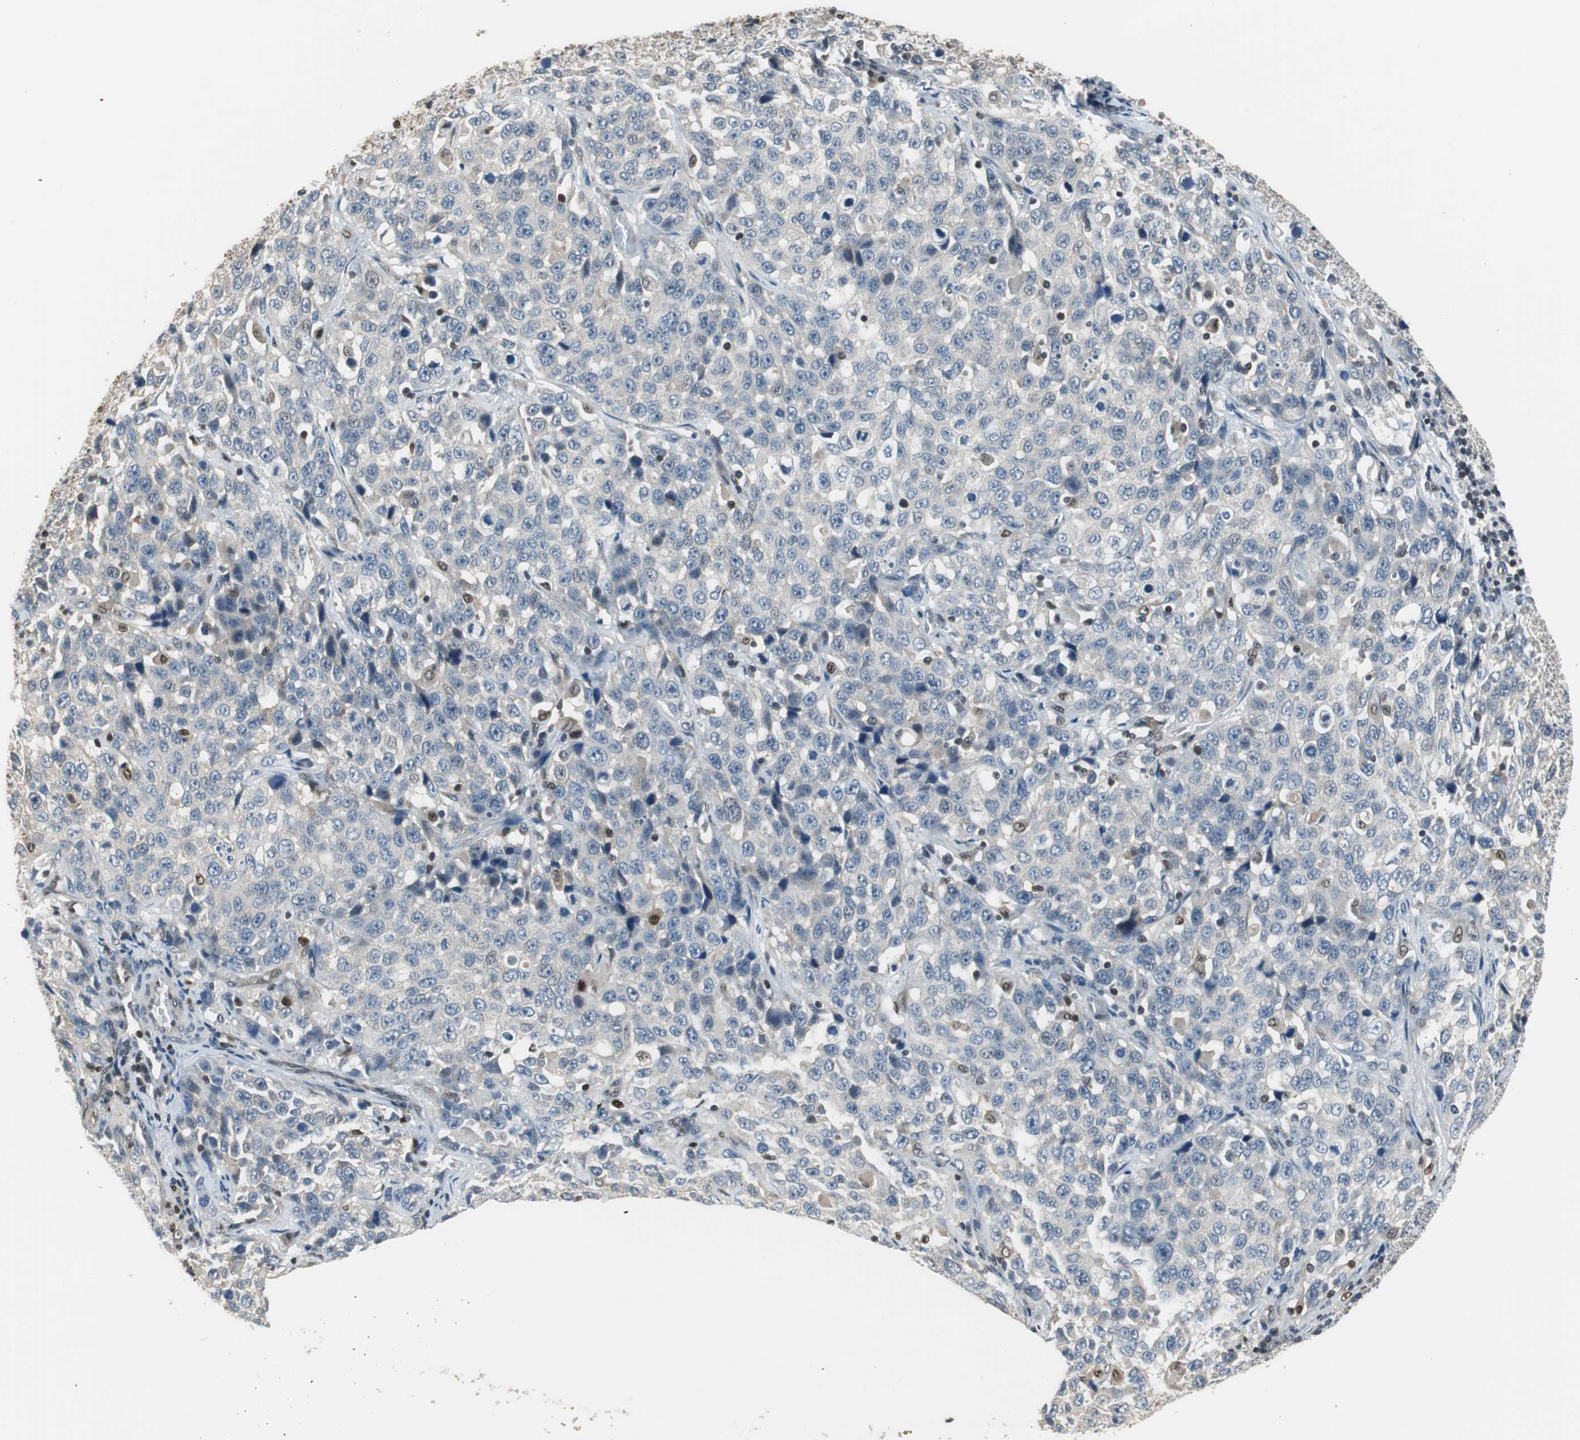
{"staining": {"intensity": "negative", "quantity": "none", "location": "none"}, "tissue": "stomach cancer", "cell_type": "Tumor cells", "image_type": "cancer", "snomed": [{"axis": "morphology", "description": "Normal tissue, NOS"}, {"axis": "morphology", "description": "Adenocarcinoma, NOS"}, {"axis": "topography", "description": "Stomach"}], "caption": "Stomach cancer (adenocarcinoma) stained for a protein using immunohistochemistry (IHC) displays no staining tumor cells.", "gene": "MAFB", "patient": {"sex": "male", "age": 48}}